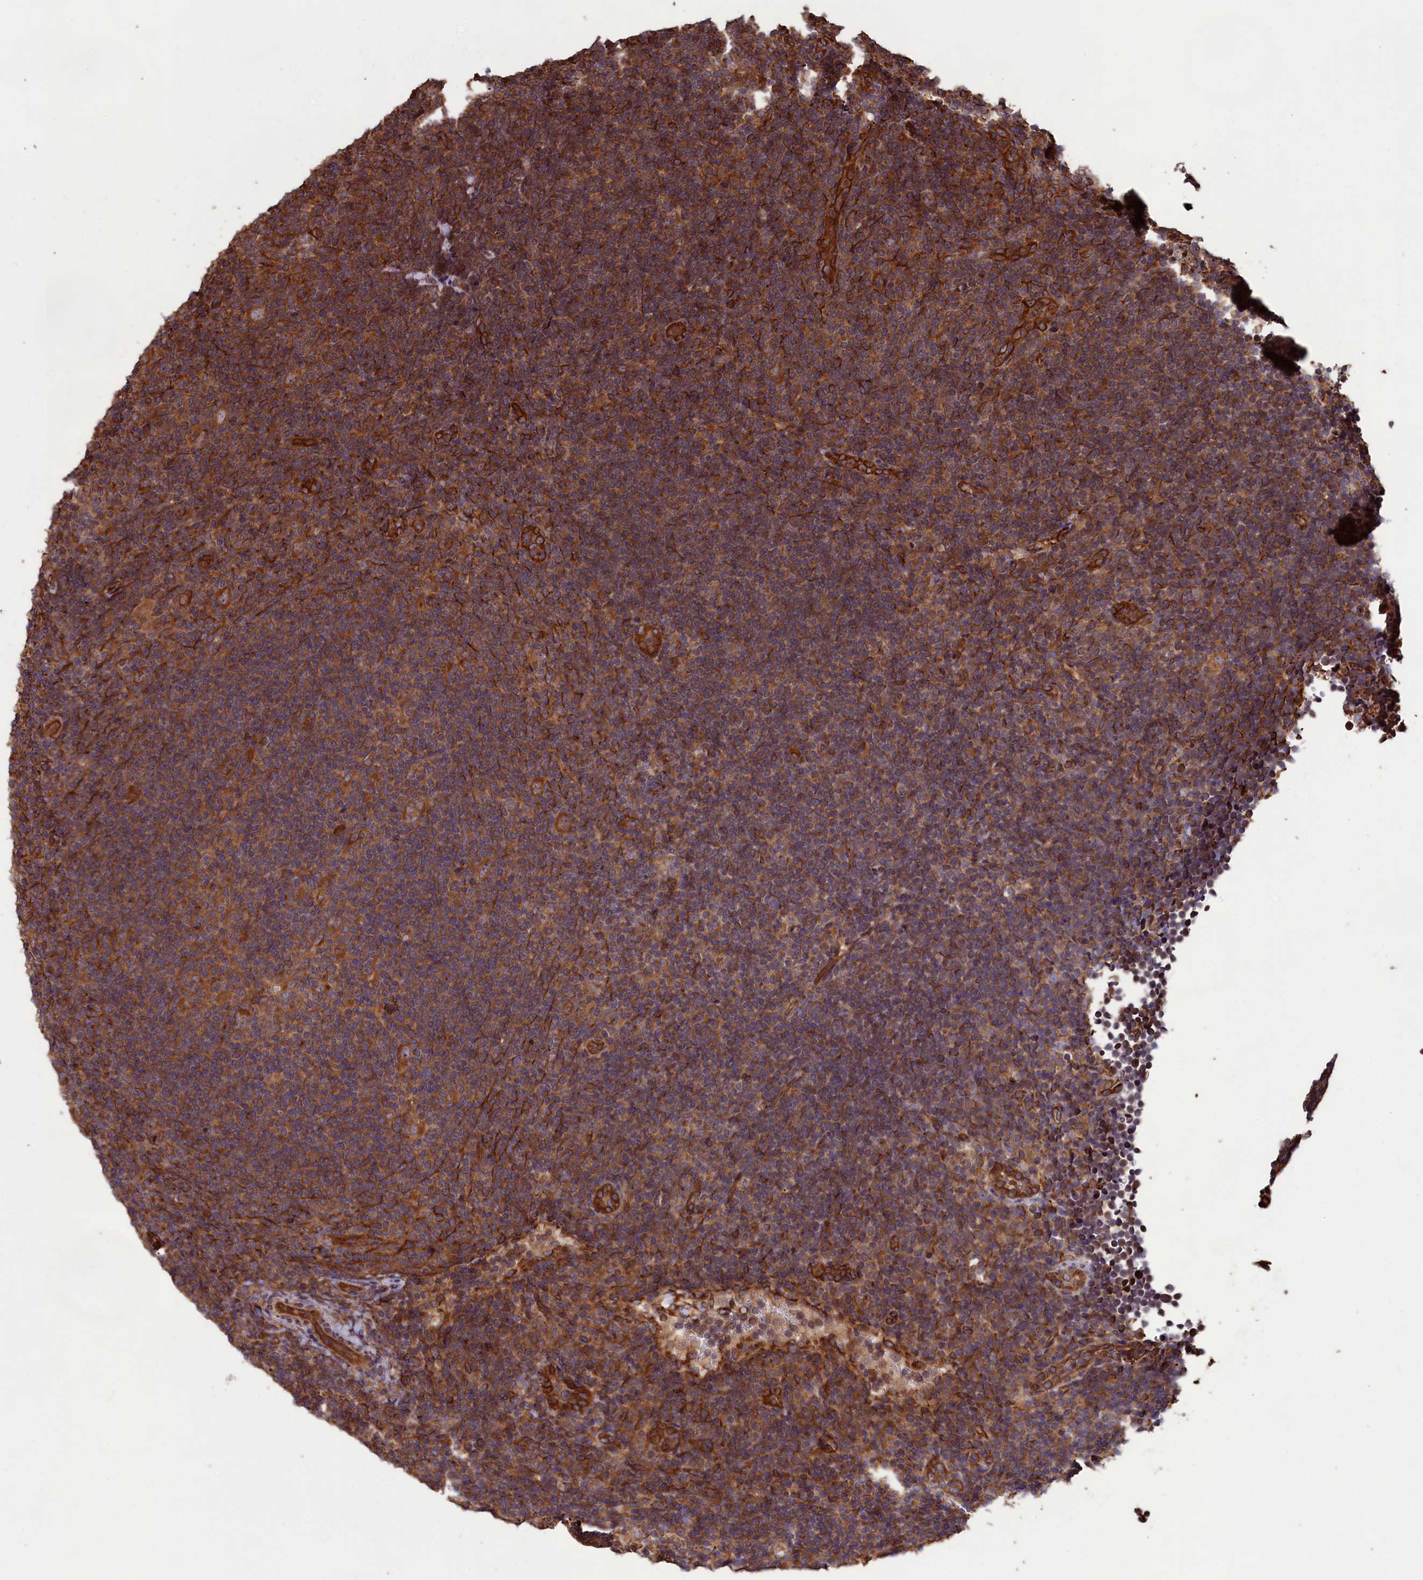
{"staining": {"intensity": "strong", "quantity": ">75%", "location": "cytoplasmic/membranous"}, "tissue": "lymphoma", "cell_type": "Tumor cells", "image_type": "cancer", "snomed": [{"axis": "morphology", "description": "Hodgkin's disease, NOS"}, {"axis": "topography", "description": "Lymph node"}], "caption": "Protein analysis of lymphoma tissue shows strong cytoplasmic/membranous positivity in approximately >75% of tumor cells.", "gene": "CCDC124", "patient": {"sex": "female", "age": 57}}